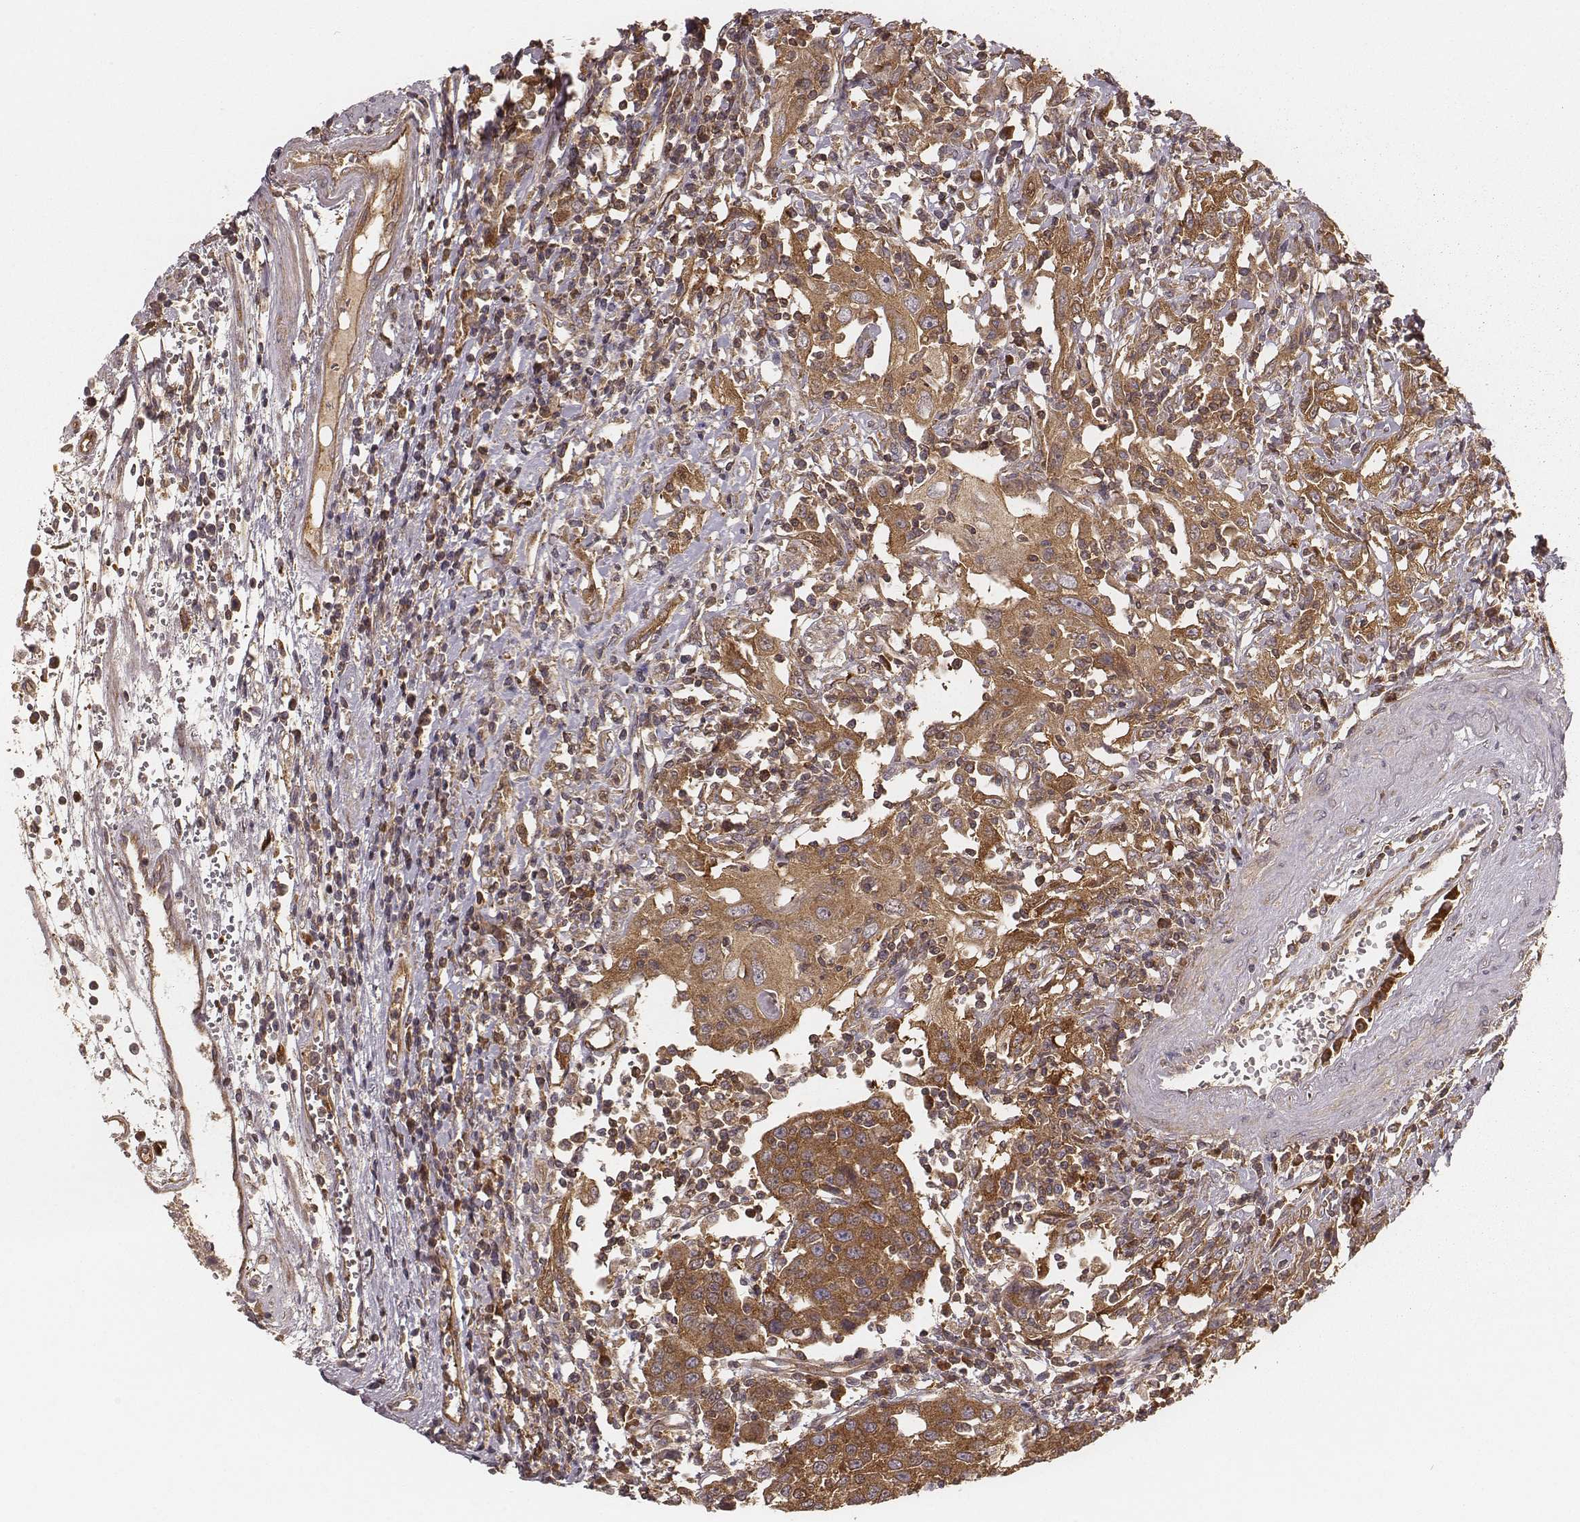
{"staining": {"intensity": "moderate", "quantity": ">75%", "location": "cytoplasmic/membranous"}, "tissue": "urothelial cancer", "cell_type": "Tumor cells", "image_type": "cancer", "snomed": [{"axis": "morphology", "description": "Urothelial carcinoma, High grade"}, {"axis": "topography", "description": "Urinary bladder"}], "caption": "Approximately >75% of tumor cells in urothelial cancer reveal moderate cytoplasmic/membranous protein expression as visualized by brown immunohistochemical staining.", "gene": "CARS1", "patient": {"sex": "female", "age": 85}}